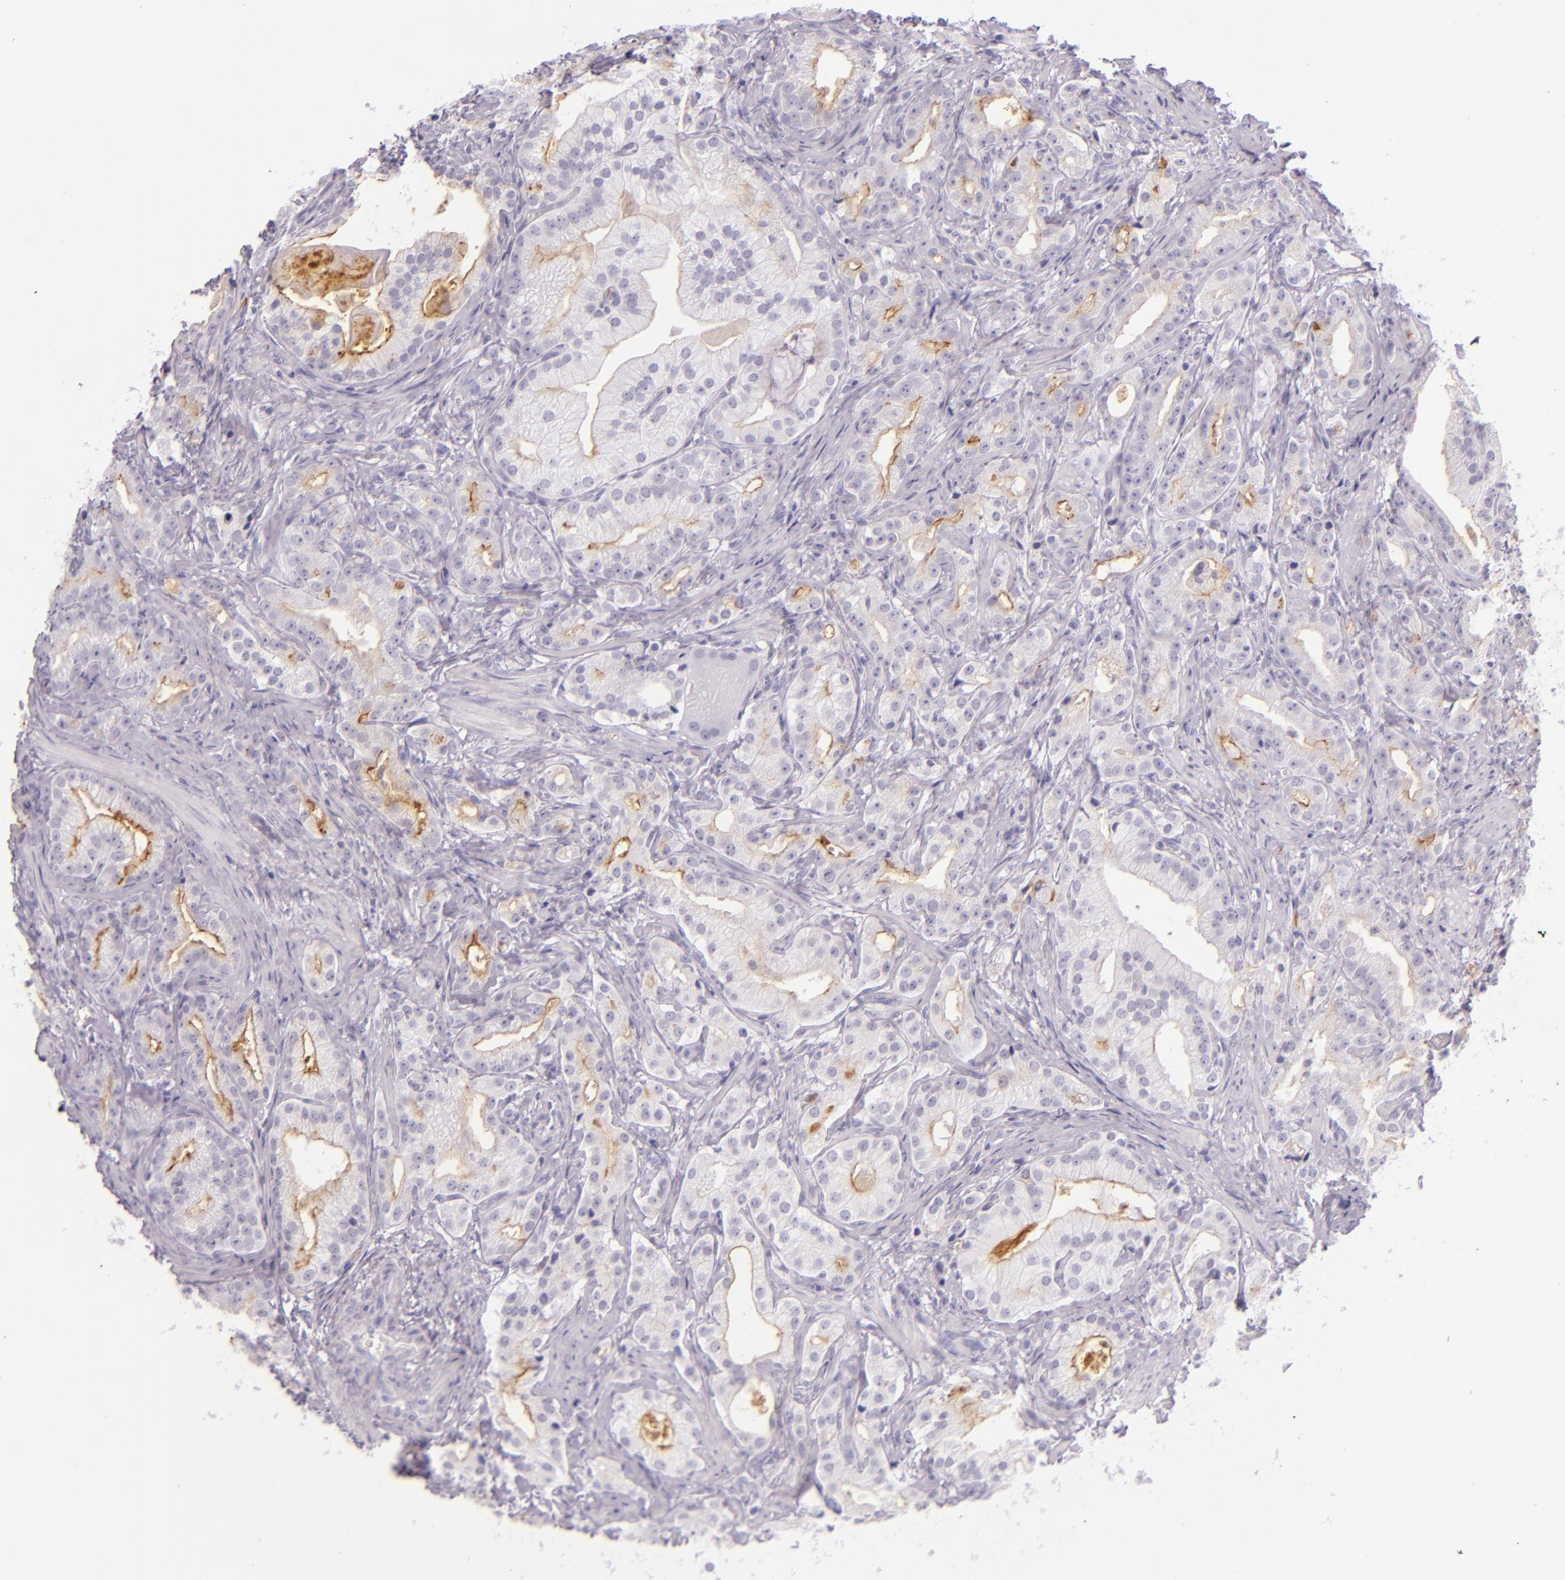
{"staining": {"intensity": "negative", "quantity": "none", "location": "none"}, "tissue": "prostate cancer", "cell_type": "Tumor cells", "image_type": "cancer", "snomed": [{"axis": "morphology", "description": "Adenocarcinoma, Low grade"}, {"axis": "topography", "description": "Prostate"}], "caption": "A micrograph of human prostate cancer is negative for staining in tumor cells.", "gene": "CEACAM1", "patient": {"sex": "male", "age": 59}}